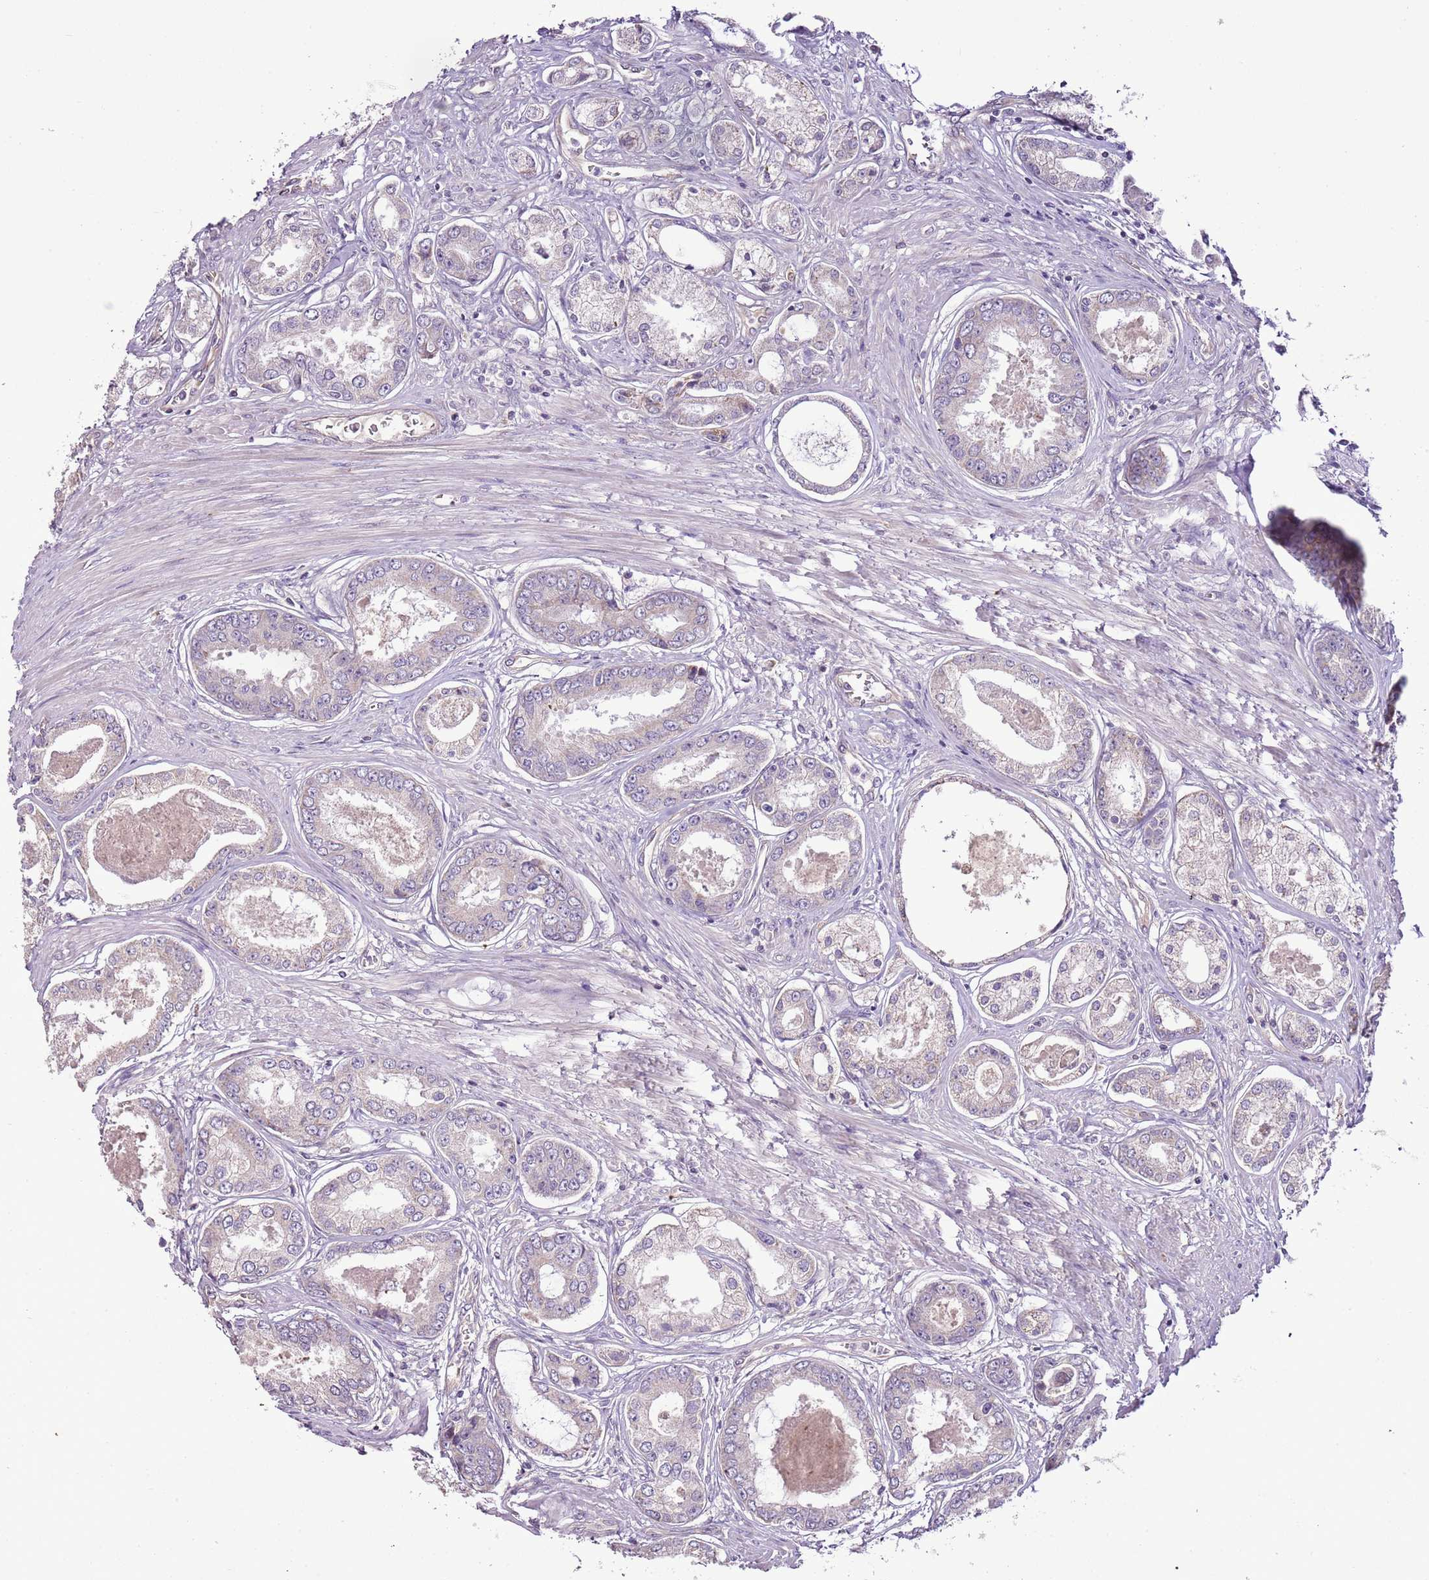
{"staining": {"intensity": "negative", "quantity": "none", "location": "none"}, "tissue": "prostate cancer", "cell_type": "Tumor cells", "image_type": "cancer", "snomed": [{"axis": "morphology", "description": "Adenocarcinoma, Low grade"}, {"axis": "topography", "description": "Prostate"}], "caption": "High magnification brightfield microscopy of prostate low-grade adenocarcinoma stained with DAB (3,3'-diaminobenzidine) (brown) and counterstained with hematoxylin (blue): tumor cells show no significant staining.", "gene": "CMKLR1", "patient": {"sex": "male", "age": 68}}